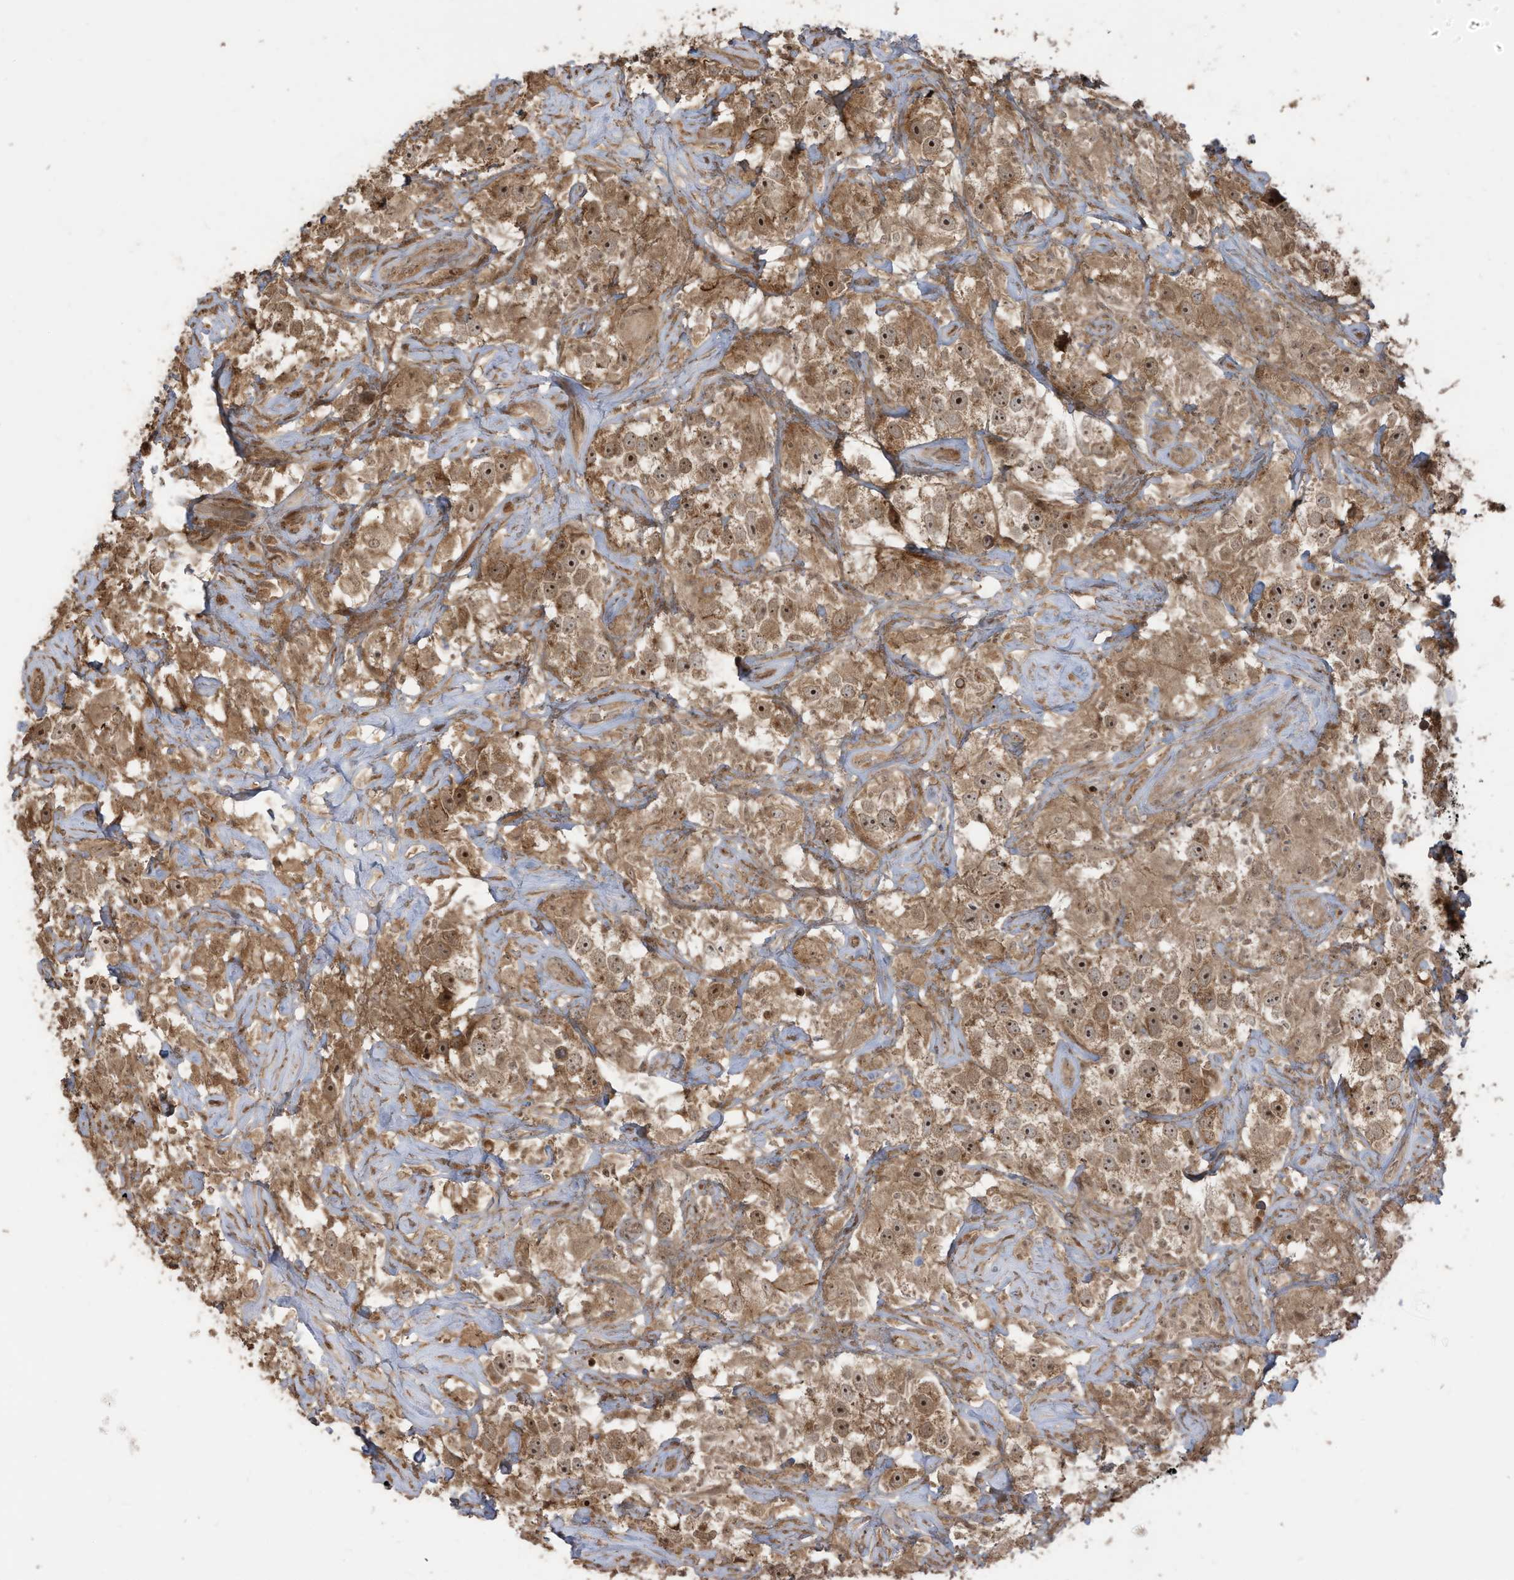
{"staining": {"intensity": "moderate", "quantity": ">75%", "location": "cytoplasmic/membranous,nuclear"}, "tissue": "testis cancer", "cell_type": "Tumor cells", "image_type": "cancer", "snomed": [{"axis": "morphology", "description": "Seminoma, NOS"}, {"axis": "topography", "description": "Testis"}], "caption": "High-power microscopy captured an immunohistochemistry (IHC) photomicrograph of seminoma (testis), revealing moderate cytoplasmic/membranous and nuclear expression in approximately >75% of tumor cells. The staining is performed using DAB brown chromogen to label protein expression. The nuclei are counter-stained blue using hematoxylin.", "gene": "CARF", "patient": {"sex": "male", "age": 49}}